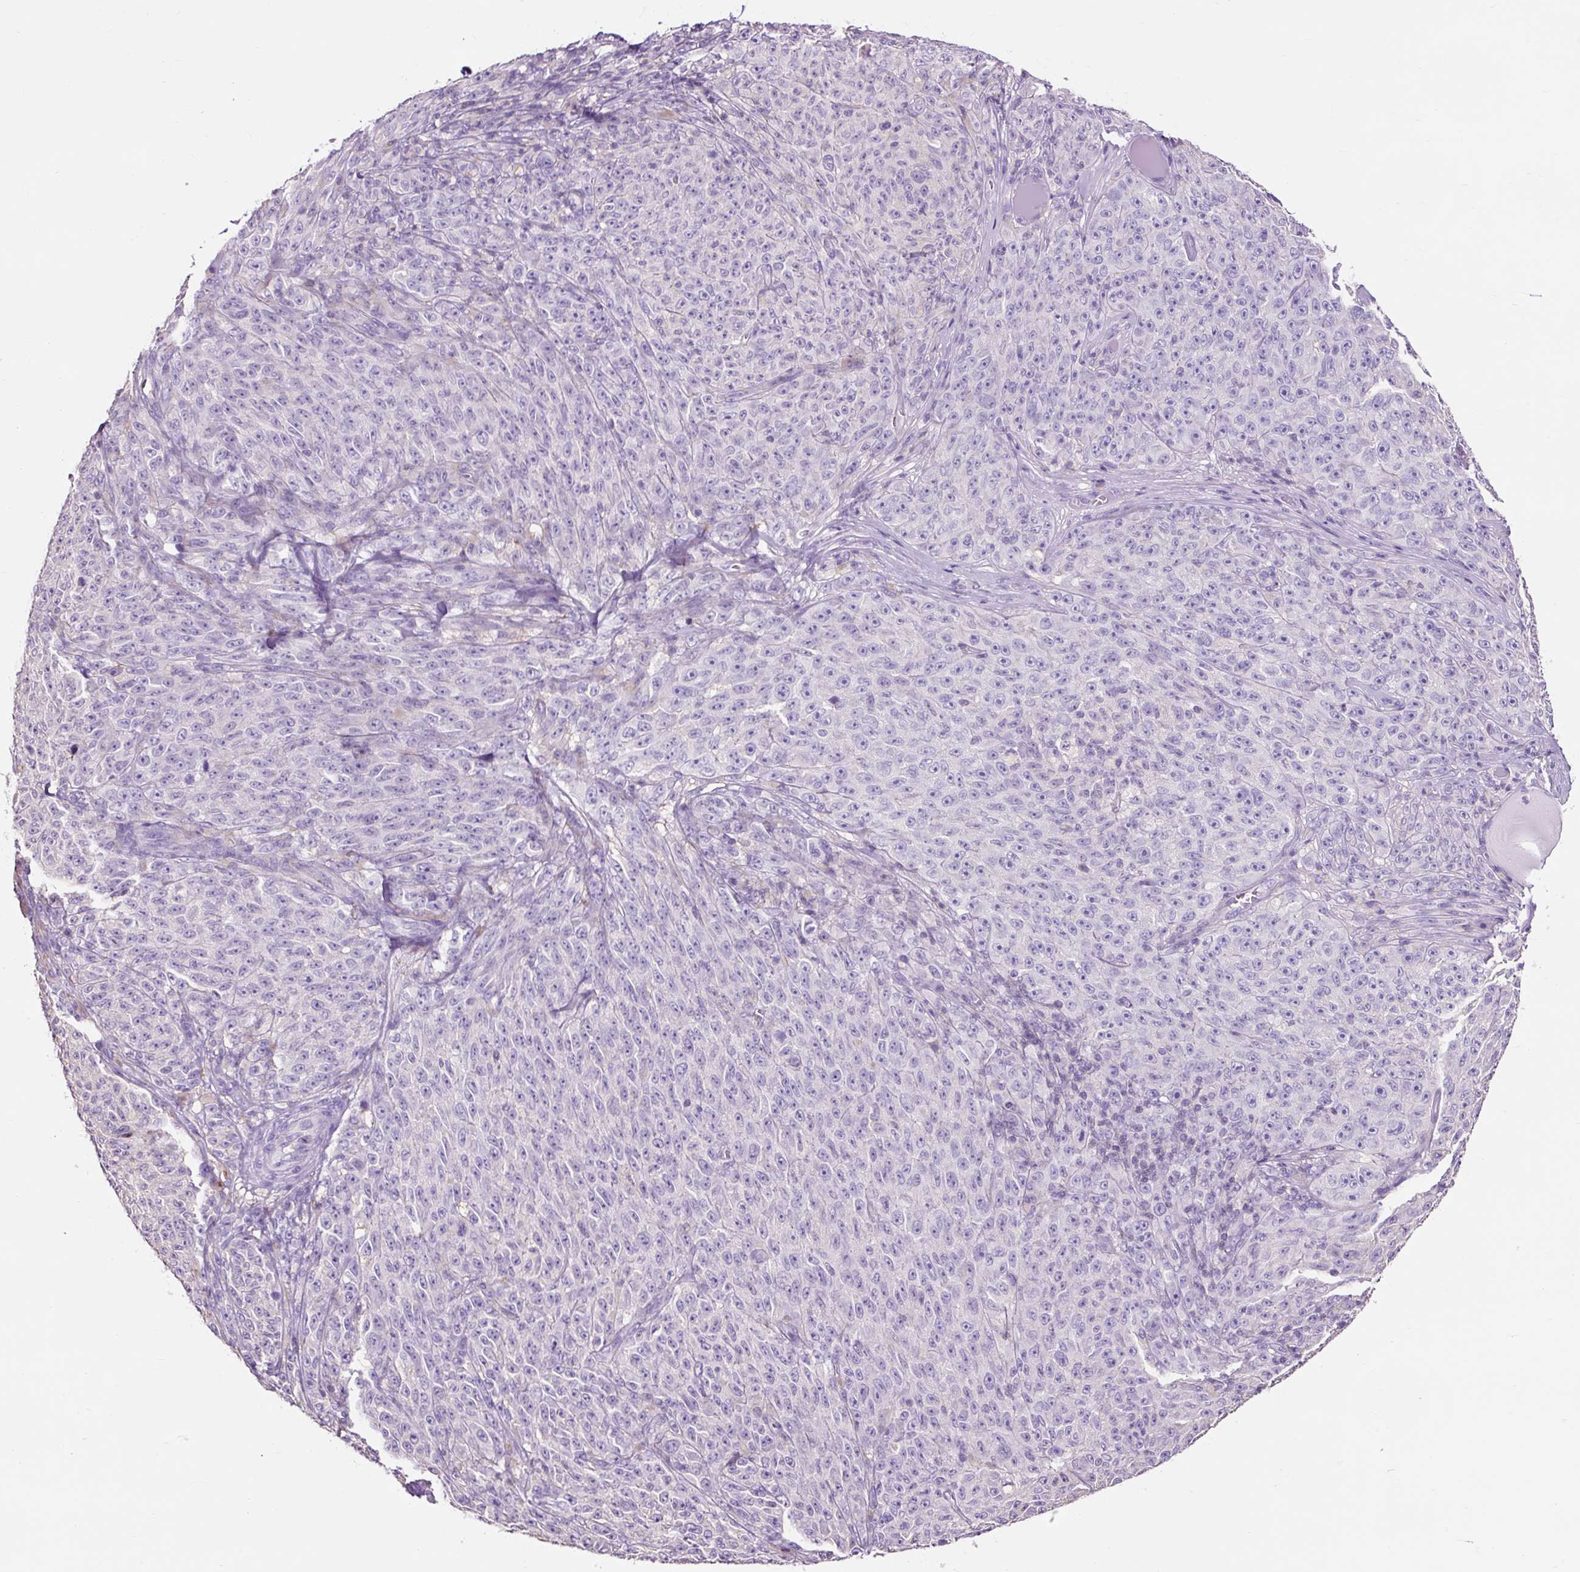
{"staining": {"intensity": "negative", "quantity": "none", "location": "none"}, "tissue": "melanoma", "cell_type": "Tumor cells", "image_type": "cancer", "snomed": [{"axis": "morphology", "description": "Malignant melanoma, NOS"}, {"axis": "topography", "description": "Skin"}], "caption": "Immunohistochemical staining of human melanoma exhibits no significant expression in tumor cells.", "gene": "OR10A7", "patient": {"sex": "female", "age": 82}}